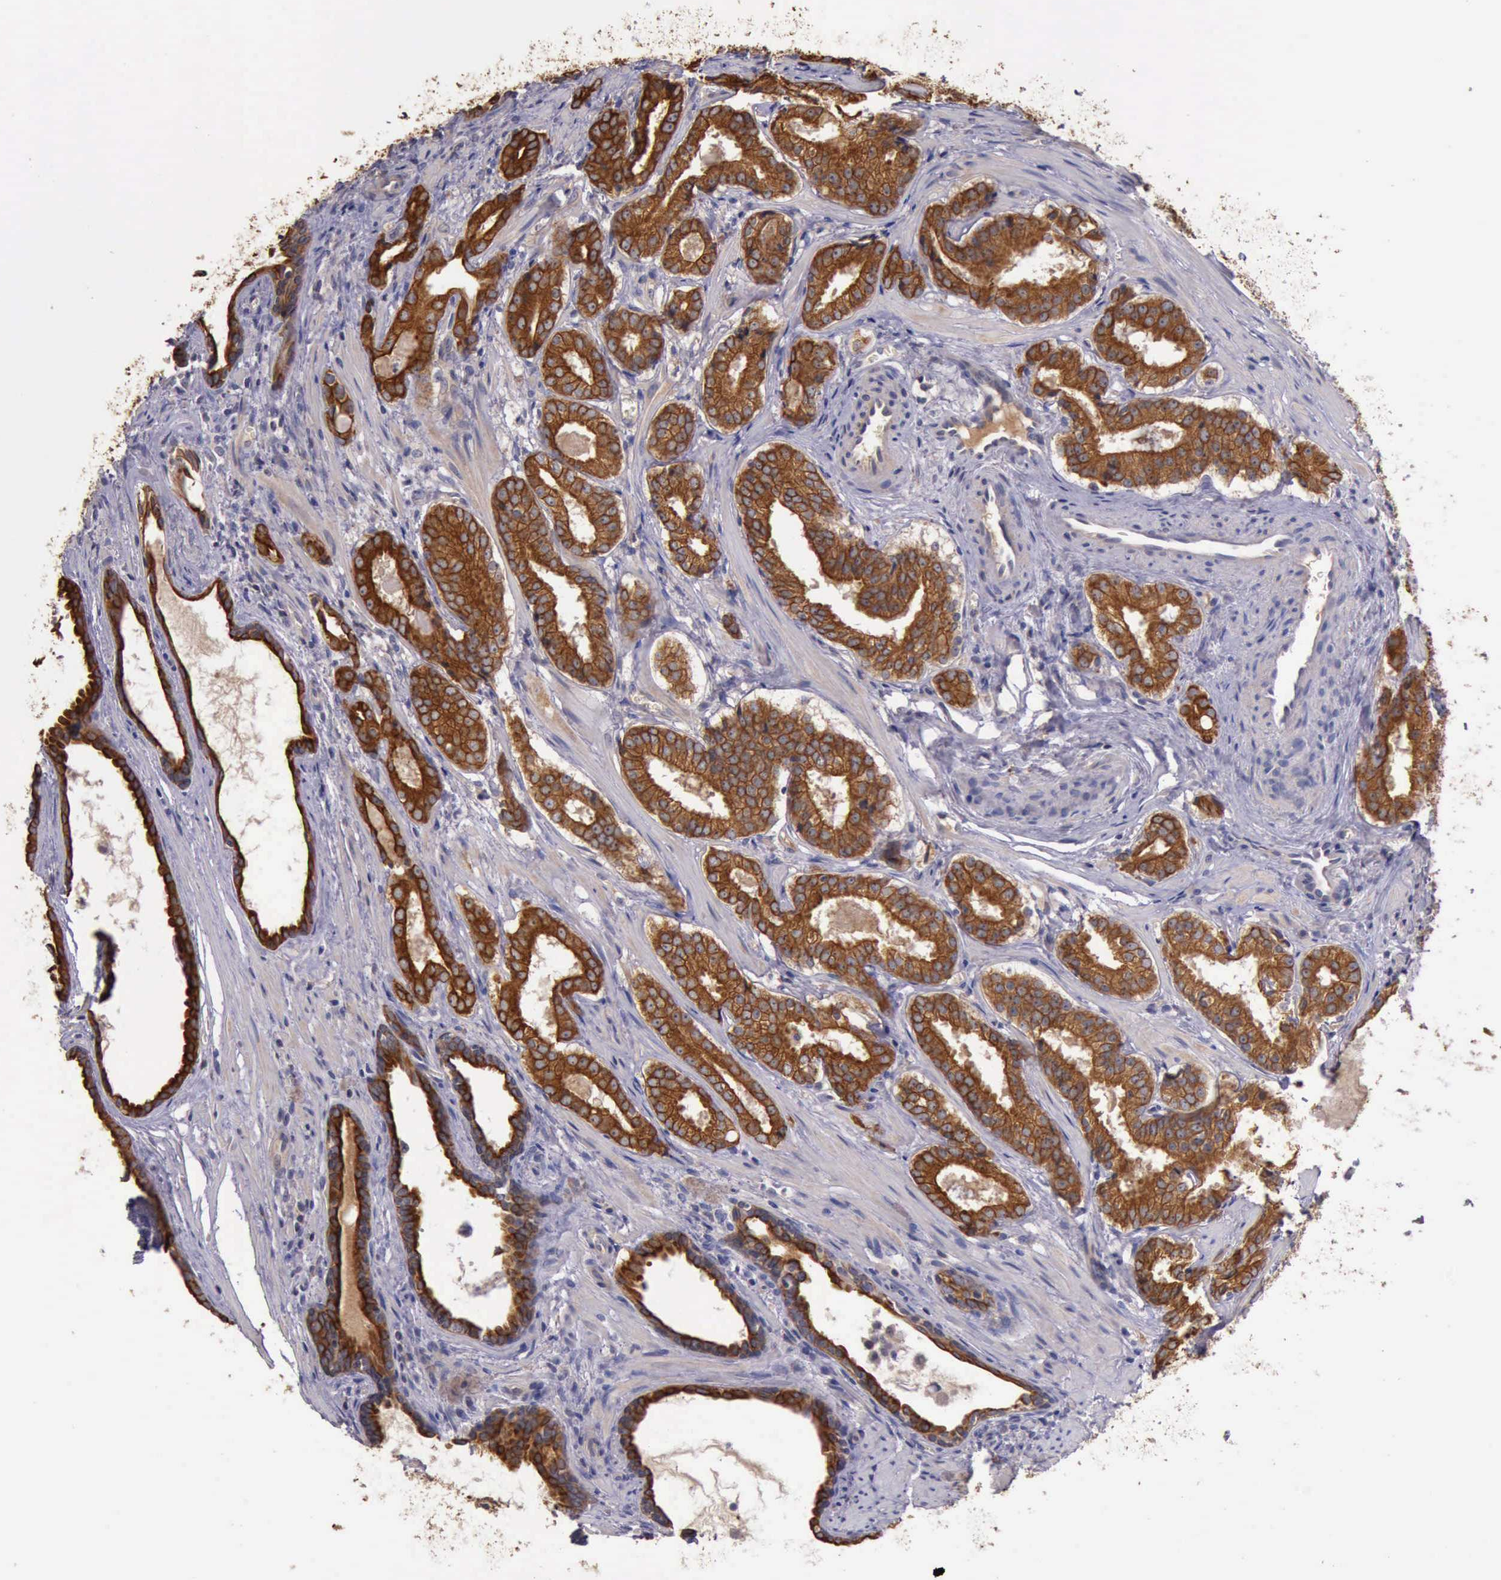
{"staining": {"intensity": "moderate", "quantity": ">75%", "location": "cytoplasmic/membranous"}, "tissue": "prostate cancer", "cell_type": "Tumor cells", "image_type": "cancer", "snomed": [{"axis": "morphology", "description": "Adenocarcinoma, Medium grade"}, {"axis": "topography", "description": "Prostate"}], "caption": "A brown stain highlights moderate cytoplasmic/membranous positivity of a protein in human prostate medium-grade adenocarcinoma tumor cells. (brown staining indicates protein expression, while blue staining denotes nuclei).", "gene": "RAB39B", "patient": {"sex": "male", "age": 64}}